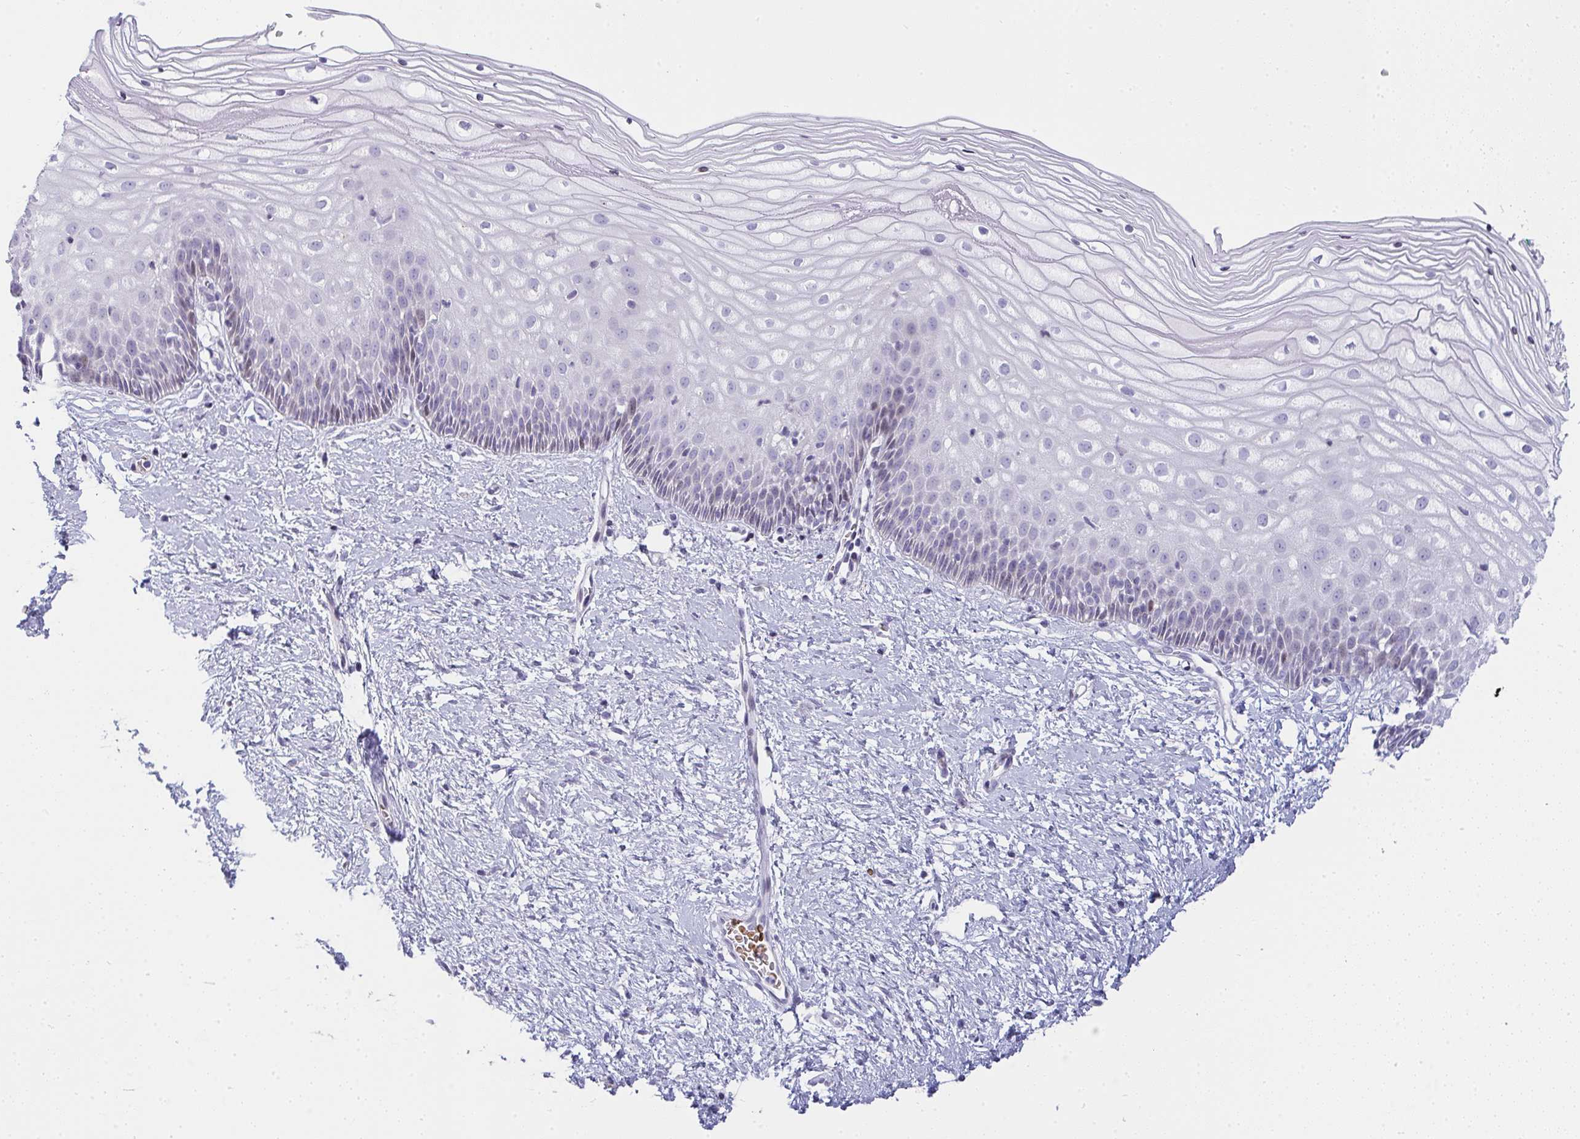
{"staining": {"intensity": "negative", "quantity": "none", "location": "none"}, "tissue": "cervix", "cell_type": "Glandular cells", "image_type": "normal", "snomed": [{"axis": "morphology", "description": "Normal tissue, NOS"}, {"axis": "topography", "description": "Cervix"}], "caption": "Immunohistochemistry (IHC) photomicrograph of benign cervix: human cervix stained with DAB shows no significant protein staining in glandular cells. (Immunohistochemistry (IHC), brightfield microscopy, high magnification).", "gene": "ZNF182", "patient": {"sex": "female", "age": 36}}